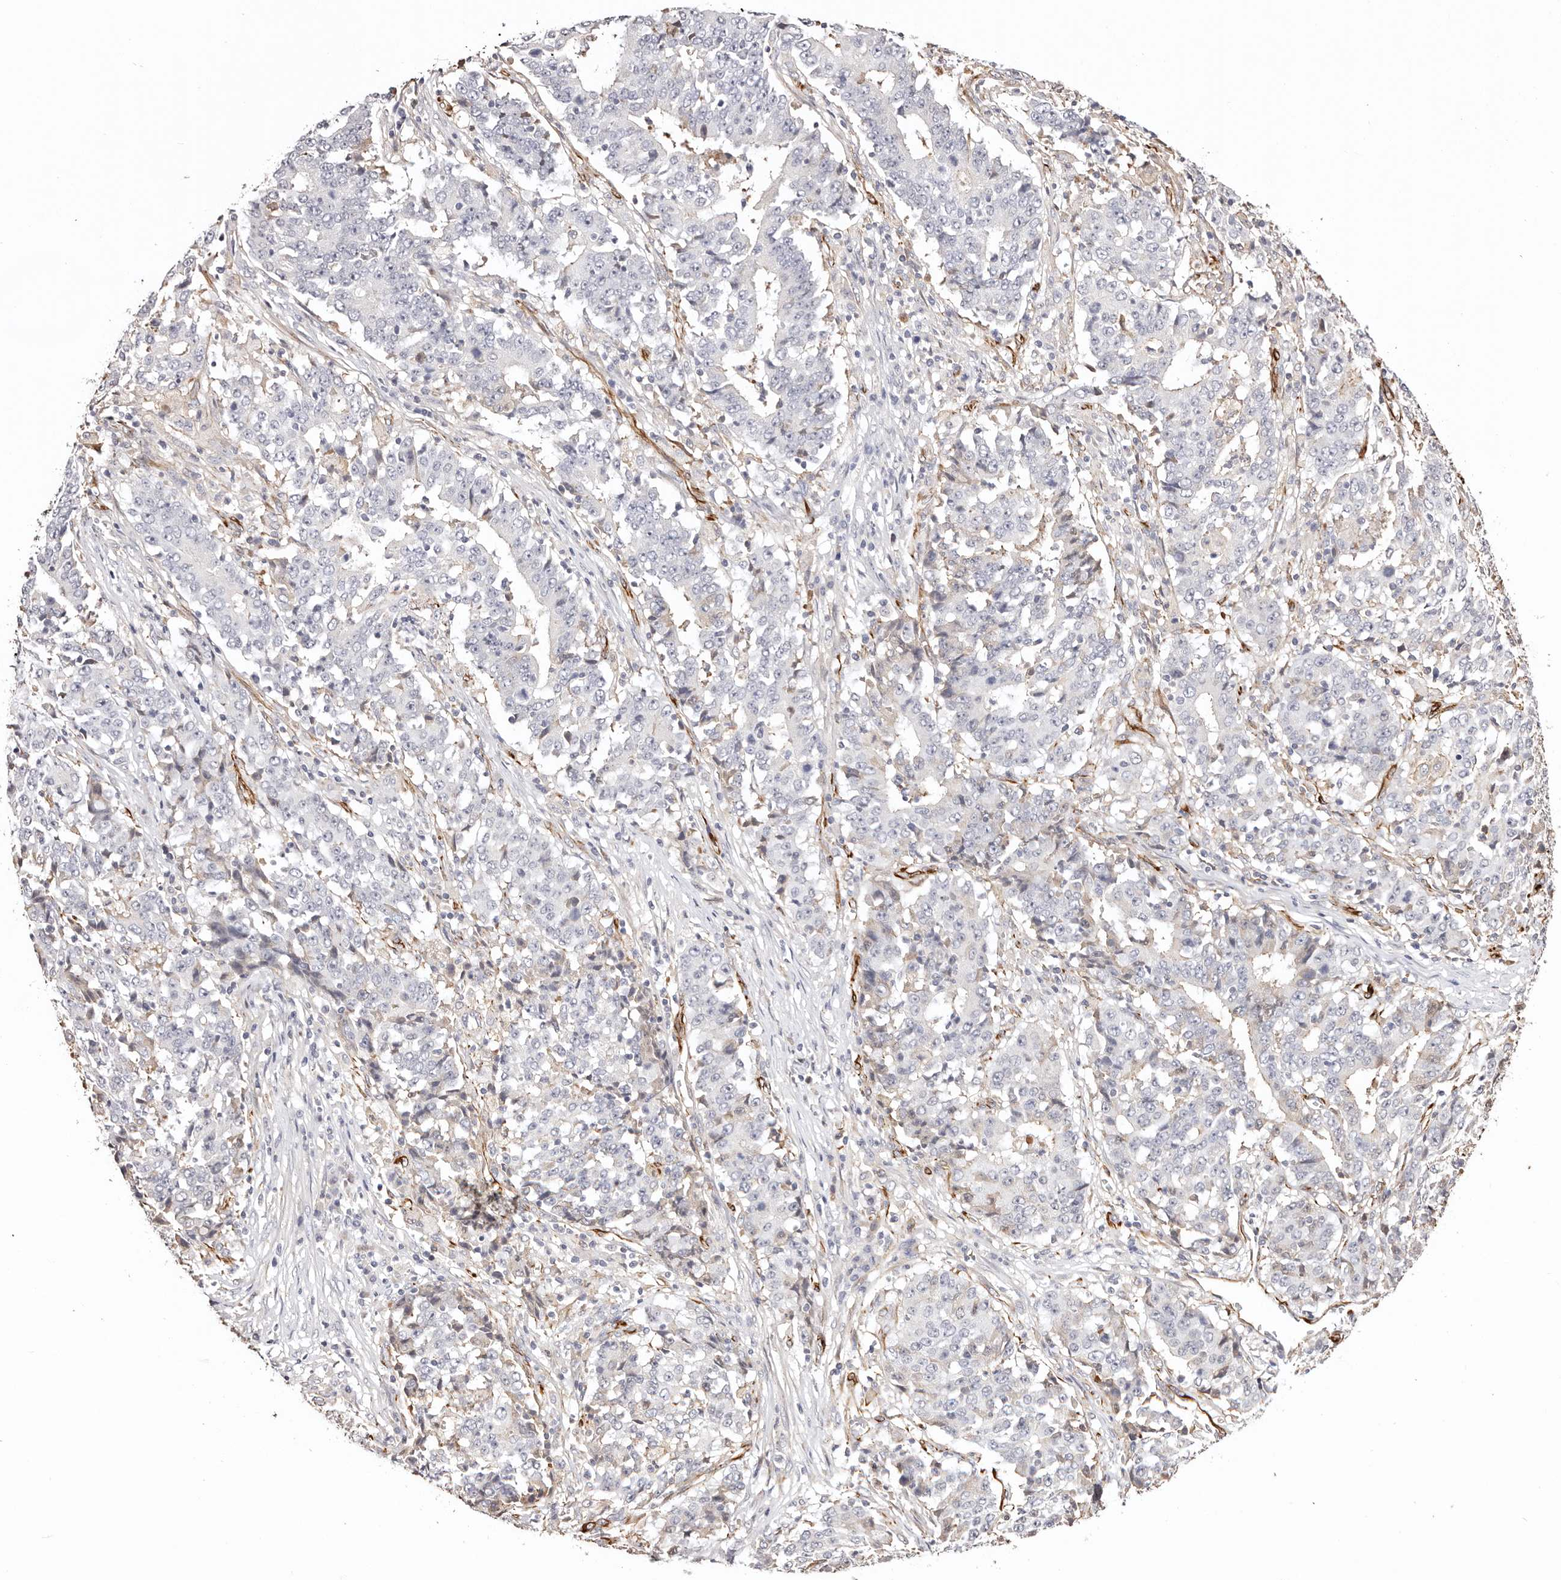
{"staining": {"intensity": "negative", "quantity": "none", "location": "none"}, "tissue": "stomach cancer", "cell_type": "Tumor cells", "image_type": "cancer", "snomed": [{"axis": "morphology", "description": "Adenocarcinoma, NOS"}, {"axis": "topography", "description": "Stomach"}], "caption": "Tumor cells are negative for brown protein staining in stomach cancer (adenocarcinoma).", "gene": "ZNF557", "patient": {"sex": "male", "age": 59}}